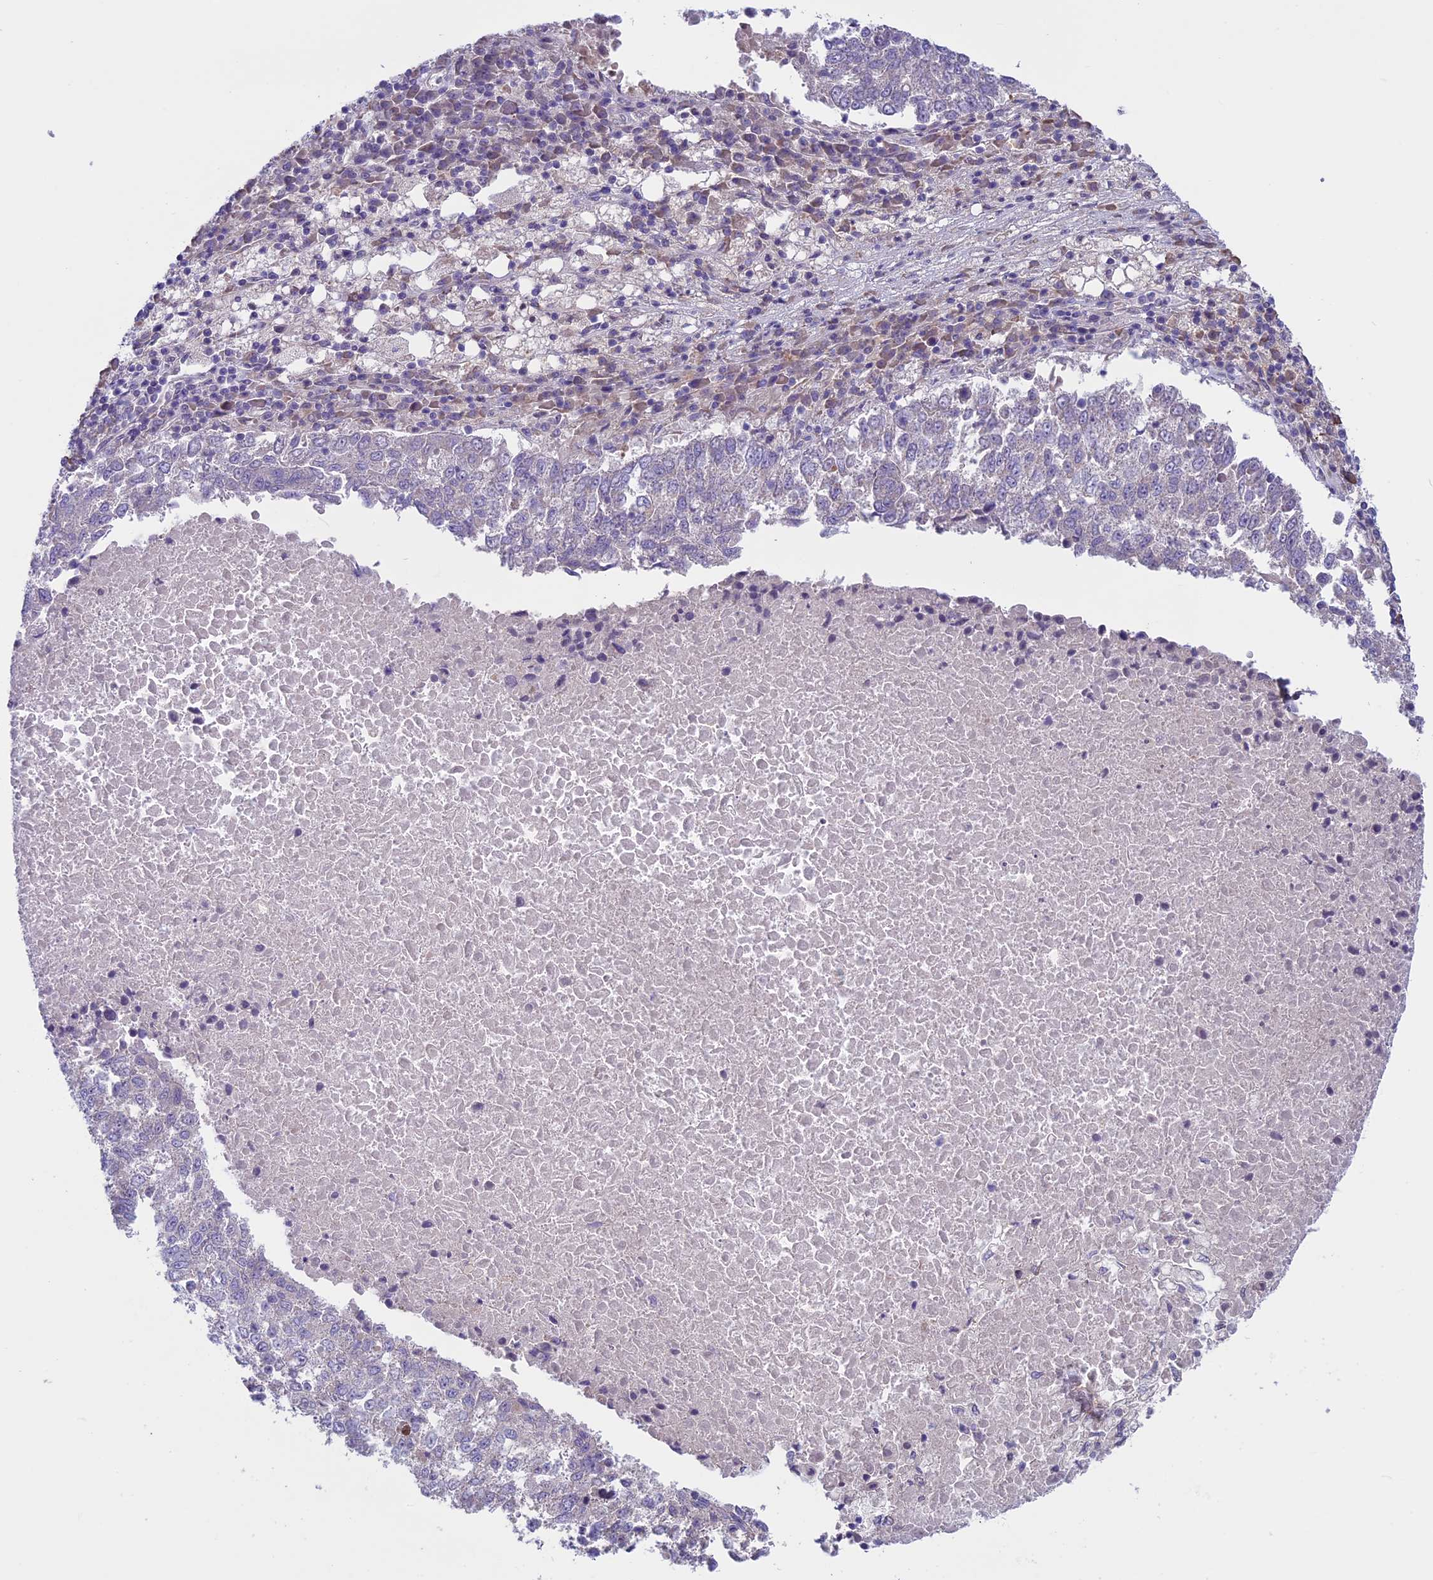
{"staining": {"intensity": "negative", "quantity": "none", "location": "none"}, "tissue": "lung cancer", "cell_type": "Tumor cells", "image_type": "cancer", "snomed": [{"axis": "morphology", "description": "Squamous cell carcinoma, NOS"}, {"axis": "topography", "description": "Lung"}], "caption": "High power microscopy image of an immunohistochemistry photomicrograph of lung cancer, revealing no significant expression in tumor cells. The staining was performed using DAB (3,3'-diaminobenzidine) to visualize the protein expression in brown, while the nuclei were stained in blue with hematoxylin (Magnification: 20x).", "gene": "DCTN5", "patient": {"sex": "male", "age": 73}}